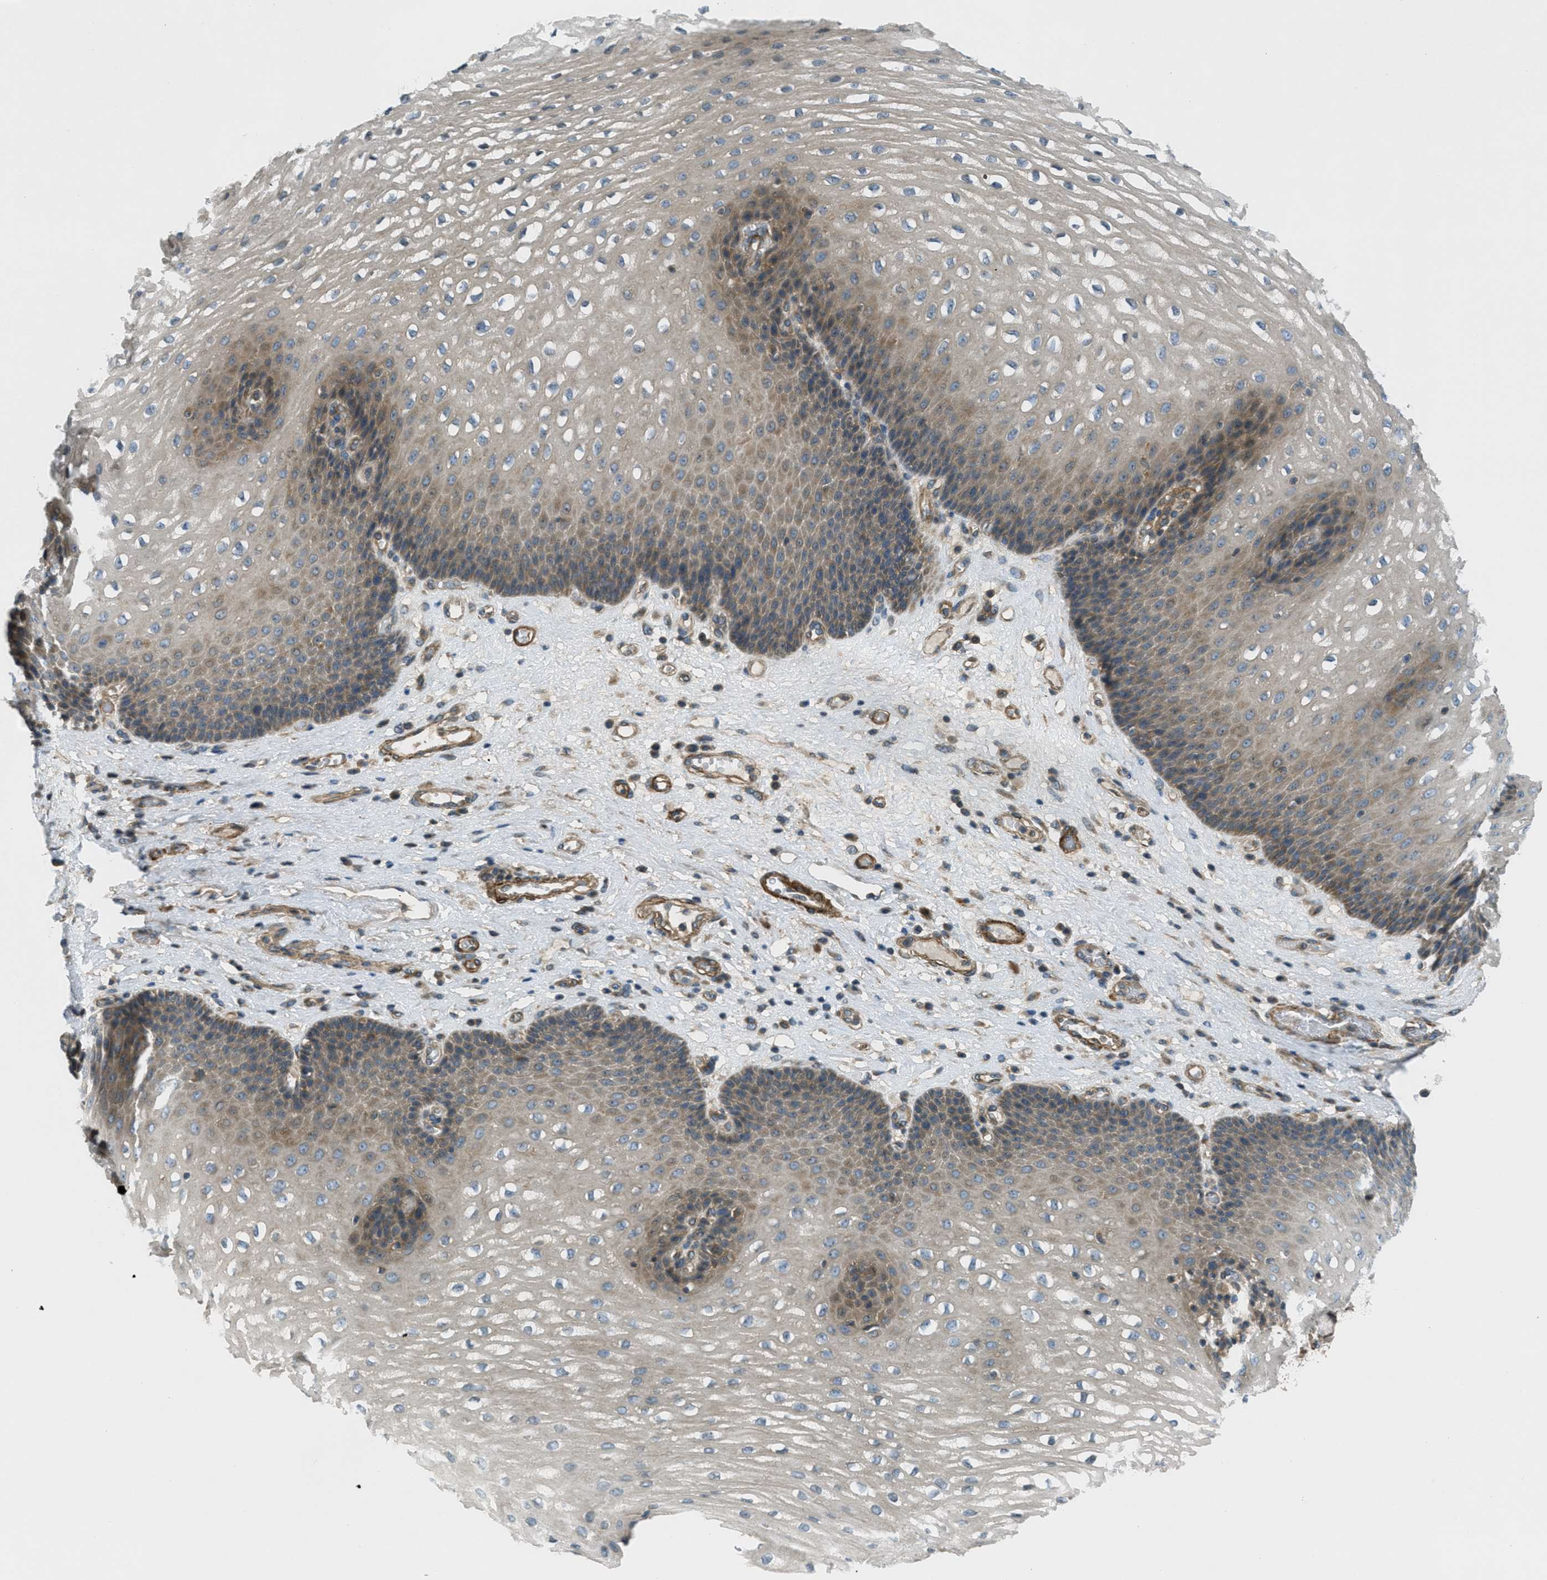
{"staining": {"intensity": "moderate", "quantity": ">75%", "location": "cytoplasmic/membranous"}, "tissue": "esophagus", "cell_type": "Squamous epithelial cells", "image_type": "normal", "snomed": [{"axis": "morphology", "description": "Normal tissue, NOS"}, {"axis": "topography", "description": "Esophagus"}], "caption": "IHC (DAB (3,3'-diaminobenzidine)) staining of normal esophagus demonstrates moderate cytoplasmic/membranous protein staining in about >75% of squamous epithelial cells. The staining was performed using DAB (3,3'-diaminobenzidine), with brown indicating positive protein expression. Nuclei are stained blue with hematoxylin.", "gene": "VEZT", "patient": {"sex": "male", "age": 48}}